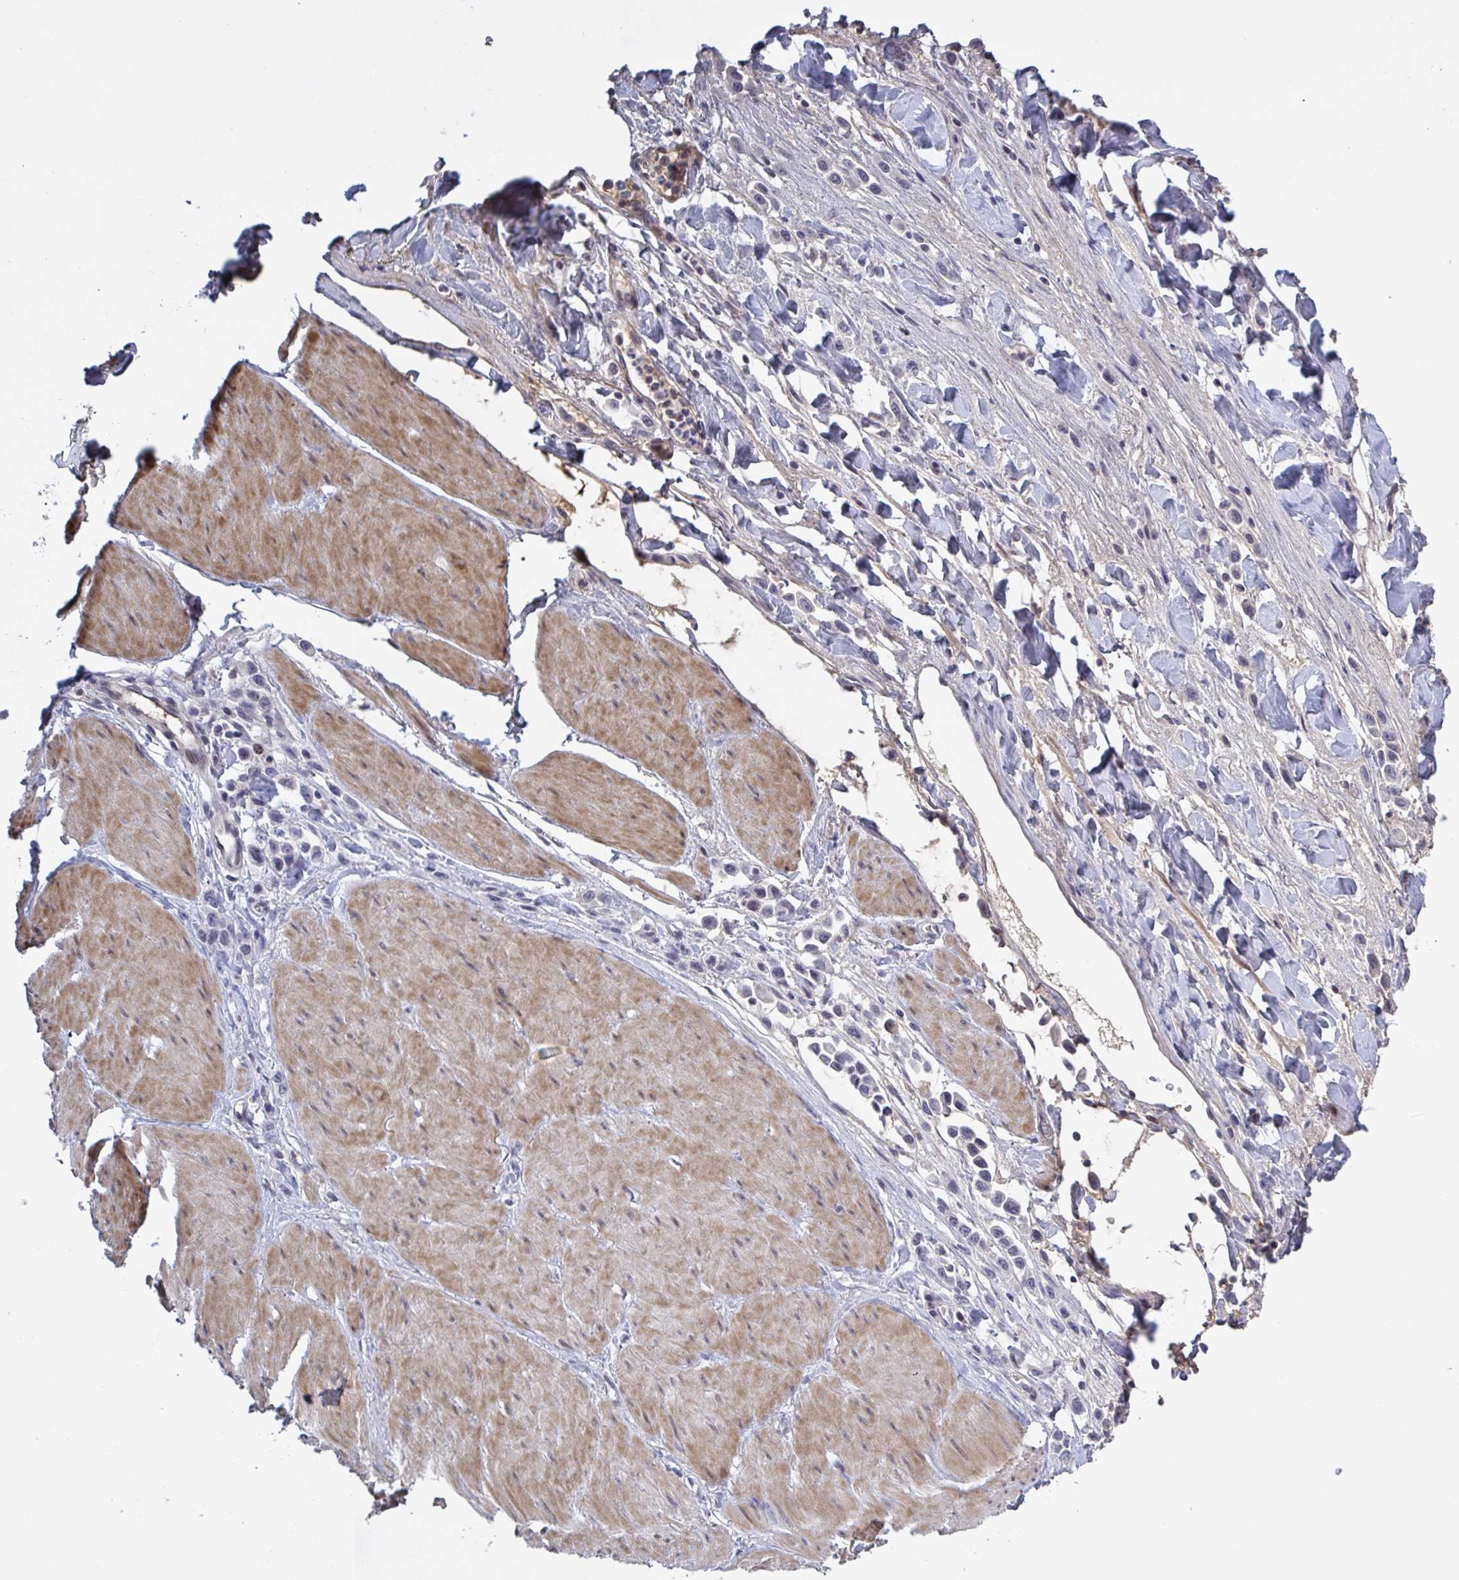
{"staining": {"intensity": "negative", "quantity": "none", "location": "none"}, "tissue": "stomach cancer", "cell_type": "Tumor cells", "image_type": "cancer", "snomed": [{"axis": "morphology", "description": "Adenocarcinoma, NOS"}, {"axis": "topography", "description": "Stomach"}], "caption": "This micrograph is of adenocarcinoma (stomach) stained with IHC to label a protein in brown with the nuclei are counter-stained blue. There is no expression in tumor cells.", "gene": "BCL7B", "patient": {"sex": "male", "age": 47}}